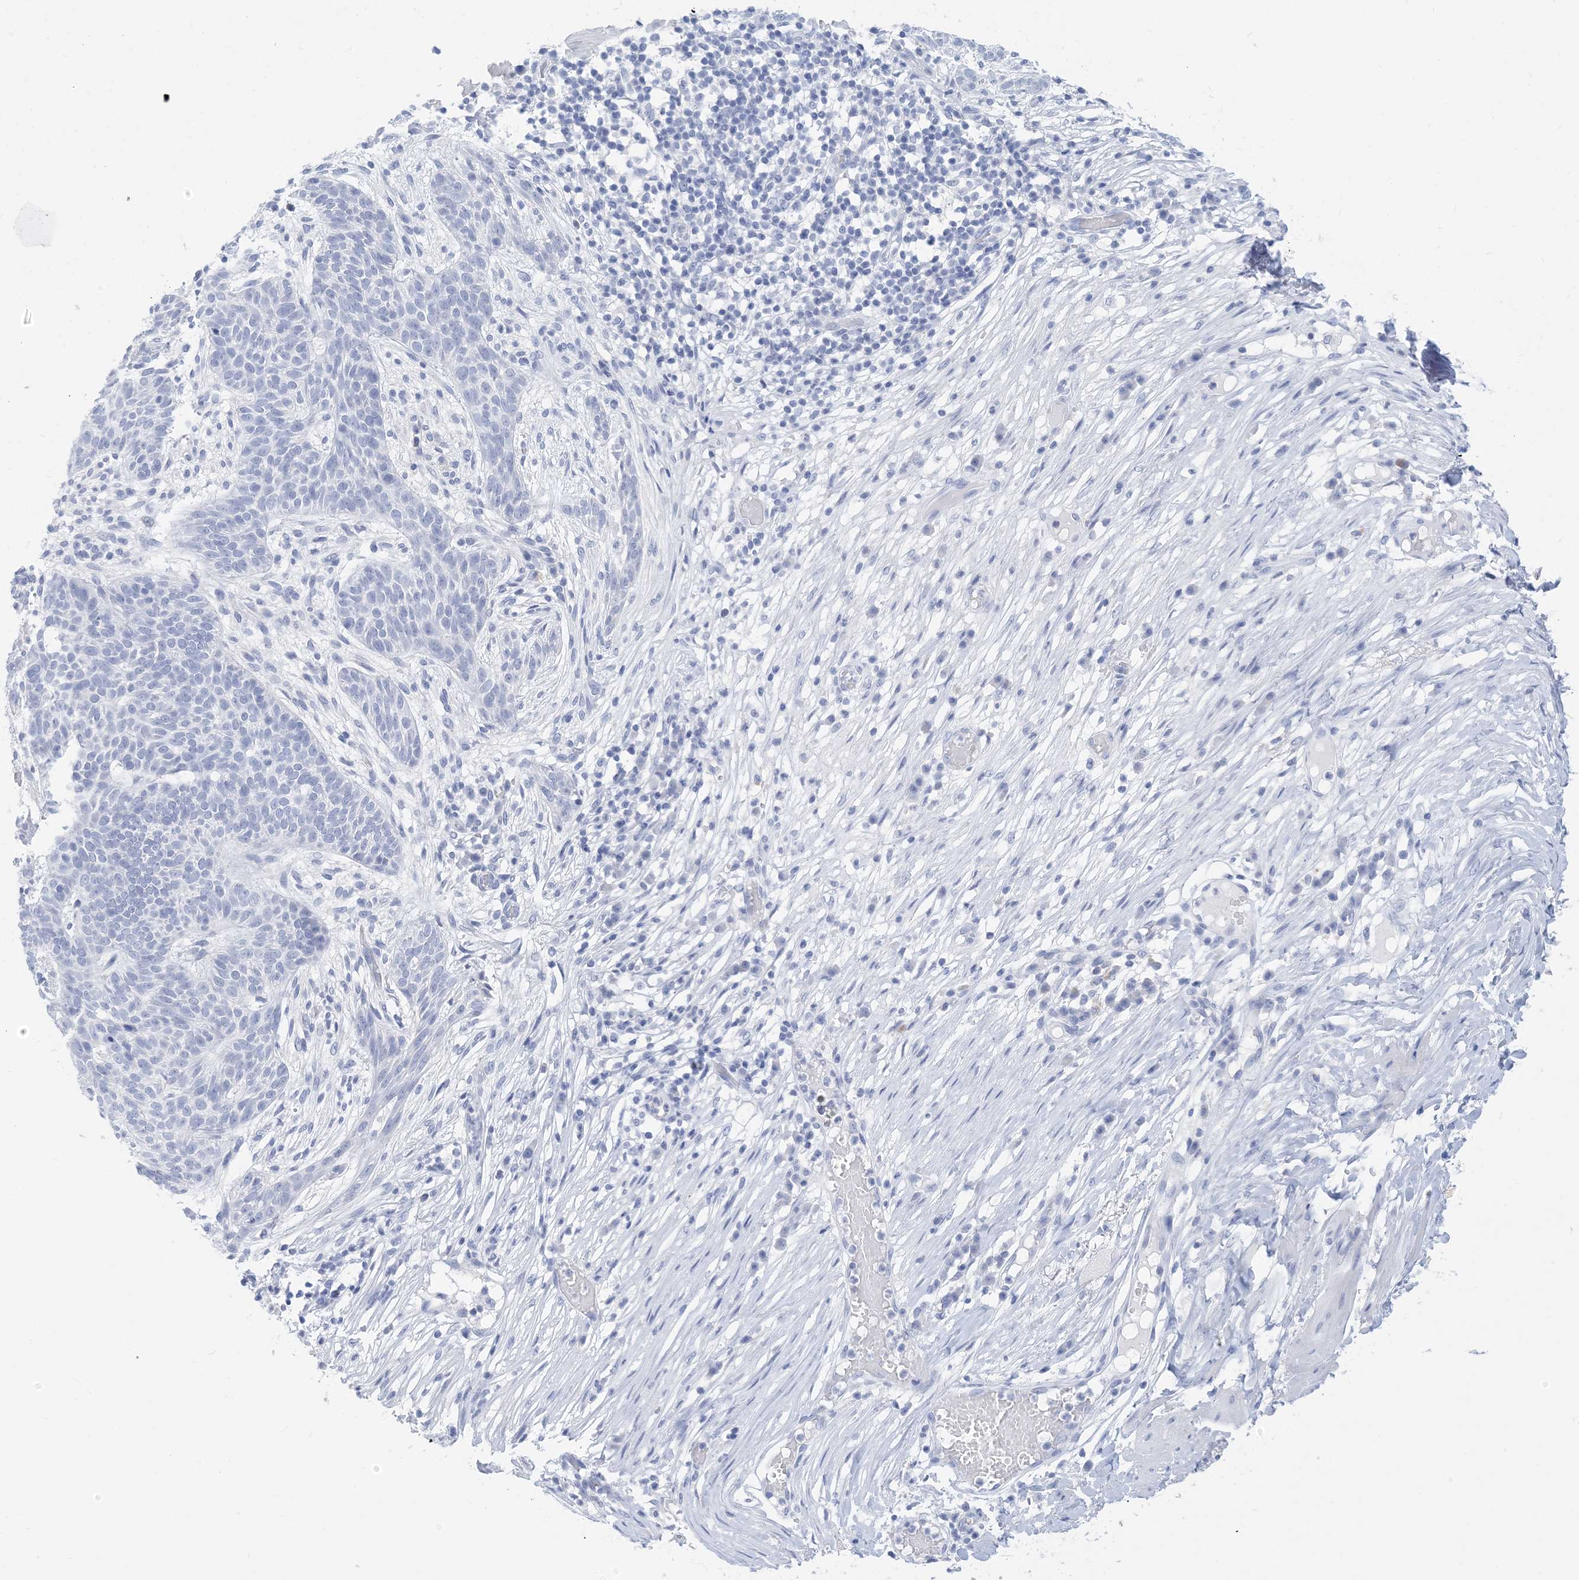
{"staining": {"intensity": "negative", "quantity": "none", "location": "none"}, "tissue": "skin cancer", "cell_type": "Tumor cells", "image_type": "cancer", "snomed": [{"axis": "morphology", "description": "Normal tissue, NOS"}, {"axis": "morphology", "description": "Basal cell carcinoma"}, {"axis": "topography", "description": "Skin"}], "caption": "Human skin basal cell carcinoma stained for a protein using immunohistochemistry shows no expression in tumor cells.", "gene": "SH3YL1", "patient": {"sex": "male", "age": 64}}